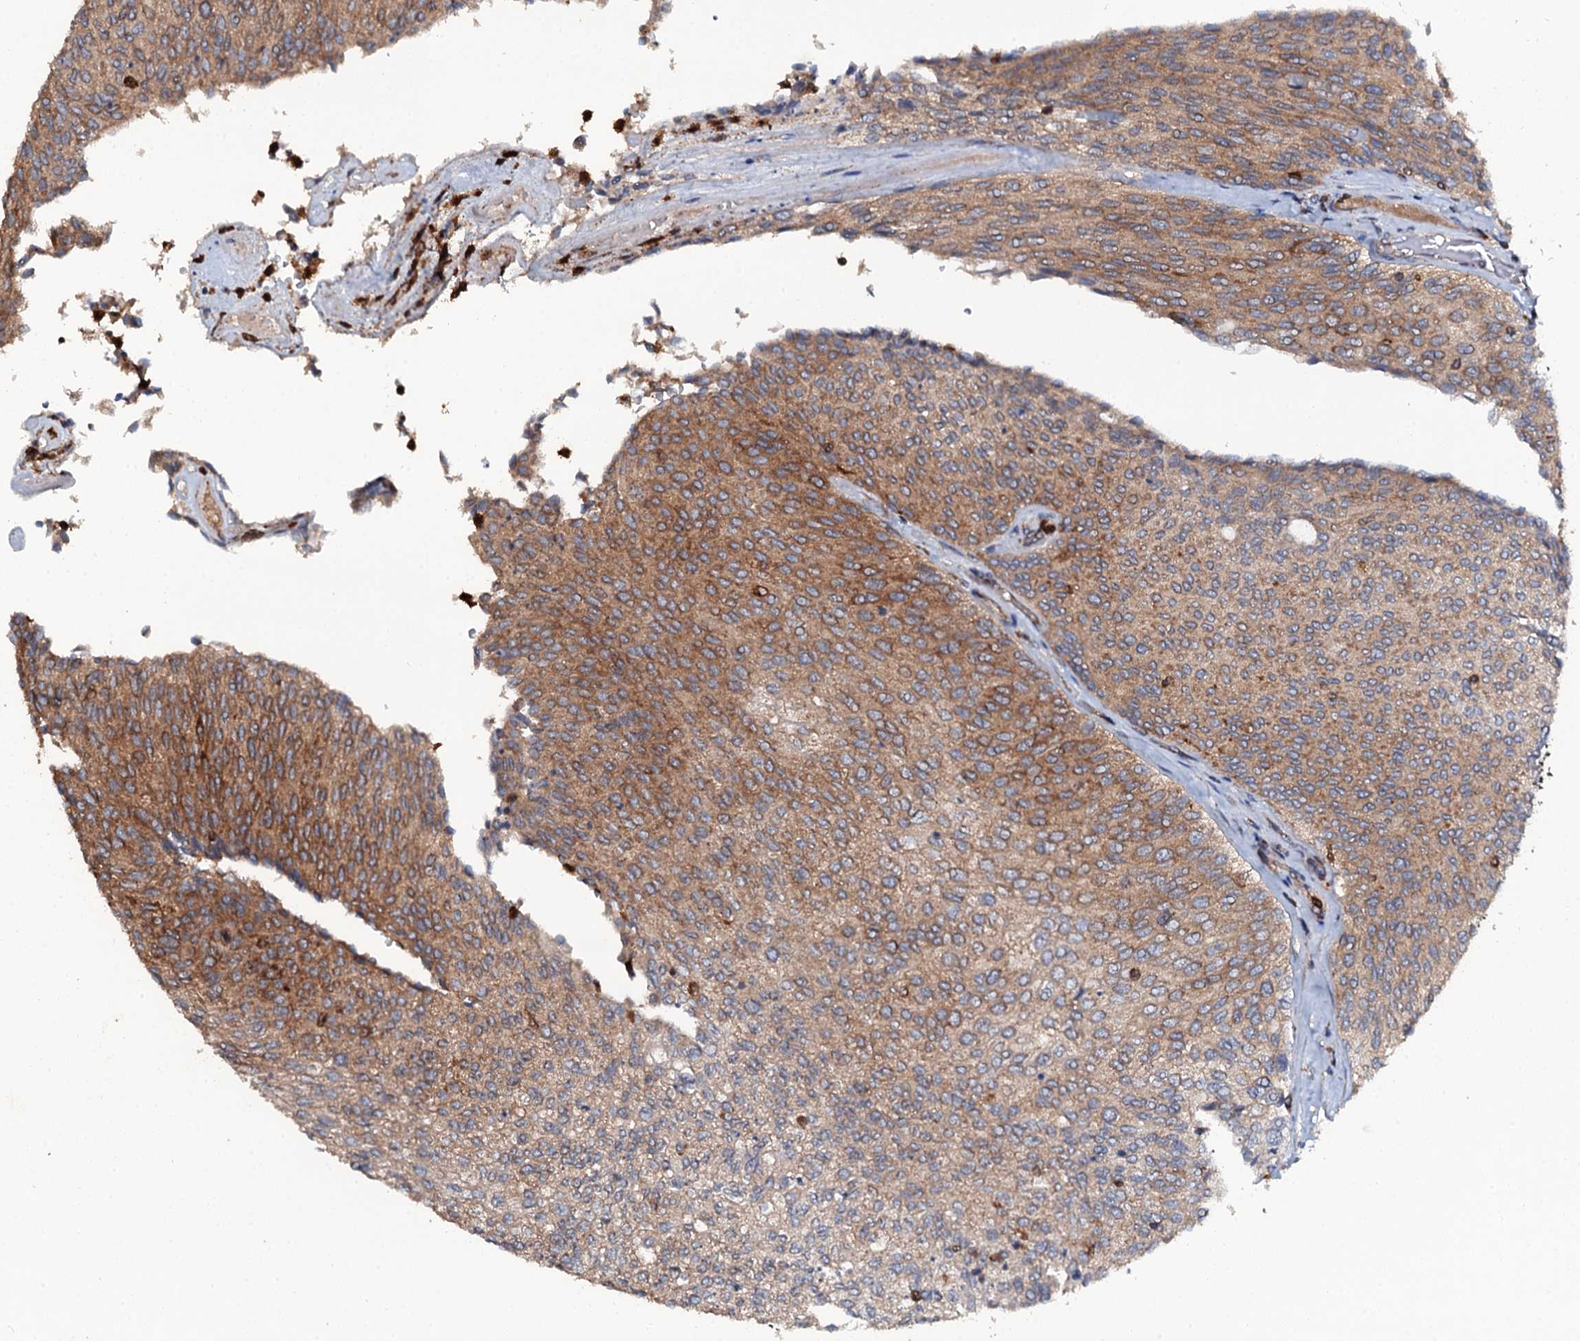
{"staining": {"intensity": "moderate", "quantity": ">75%", "location": "cytoplasmic/membranous"}, "tissue": "urothelial cancer", "cell_type": "Tumor cells", "image_type": "cancer", "snomed": [{"axis": "morphology", "description": "Urothelial carcinoma, Low grade"}, {"axis": "topography", "description": "Urinary bladder"}], "caption": "Immunohistochemical staining of low-grade urothelial carcinoma reveals medium levels of moderate cytoplasmic/membranous expression in approximately >75% of tumor cells. Nuclei are stained in blue.", "gene": "GRK2", "patient": {"sex": "female", "age": 79}}